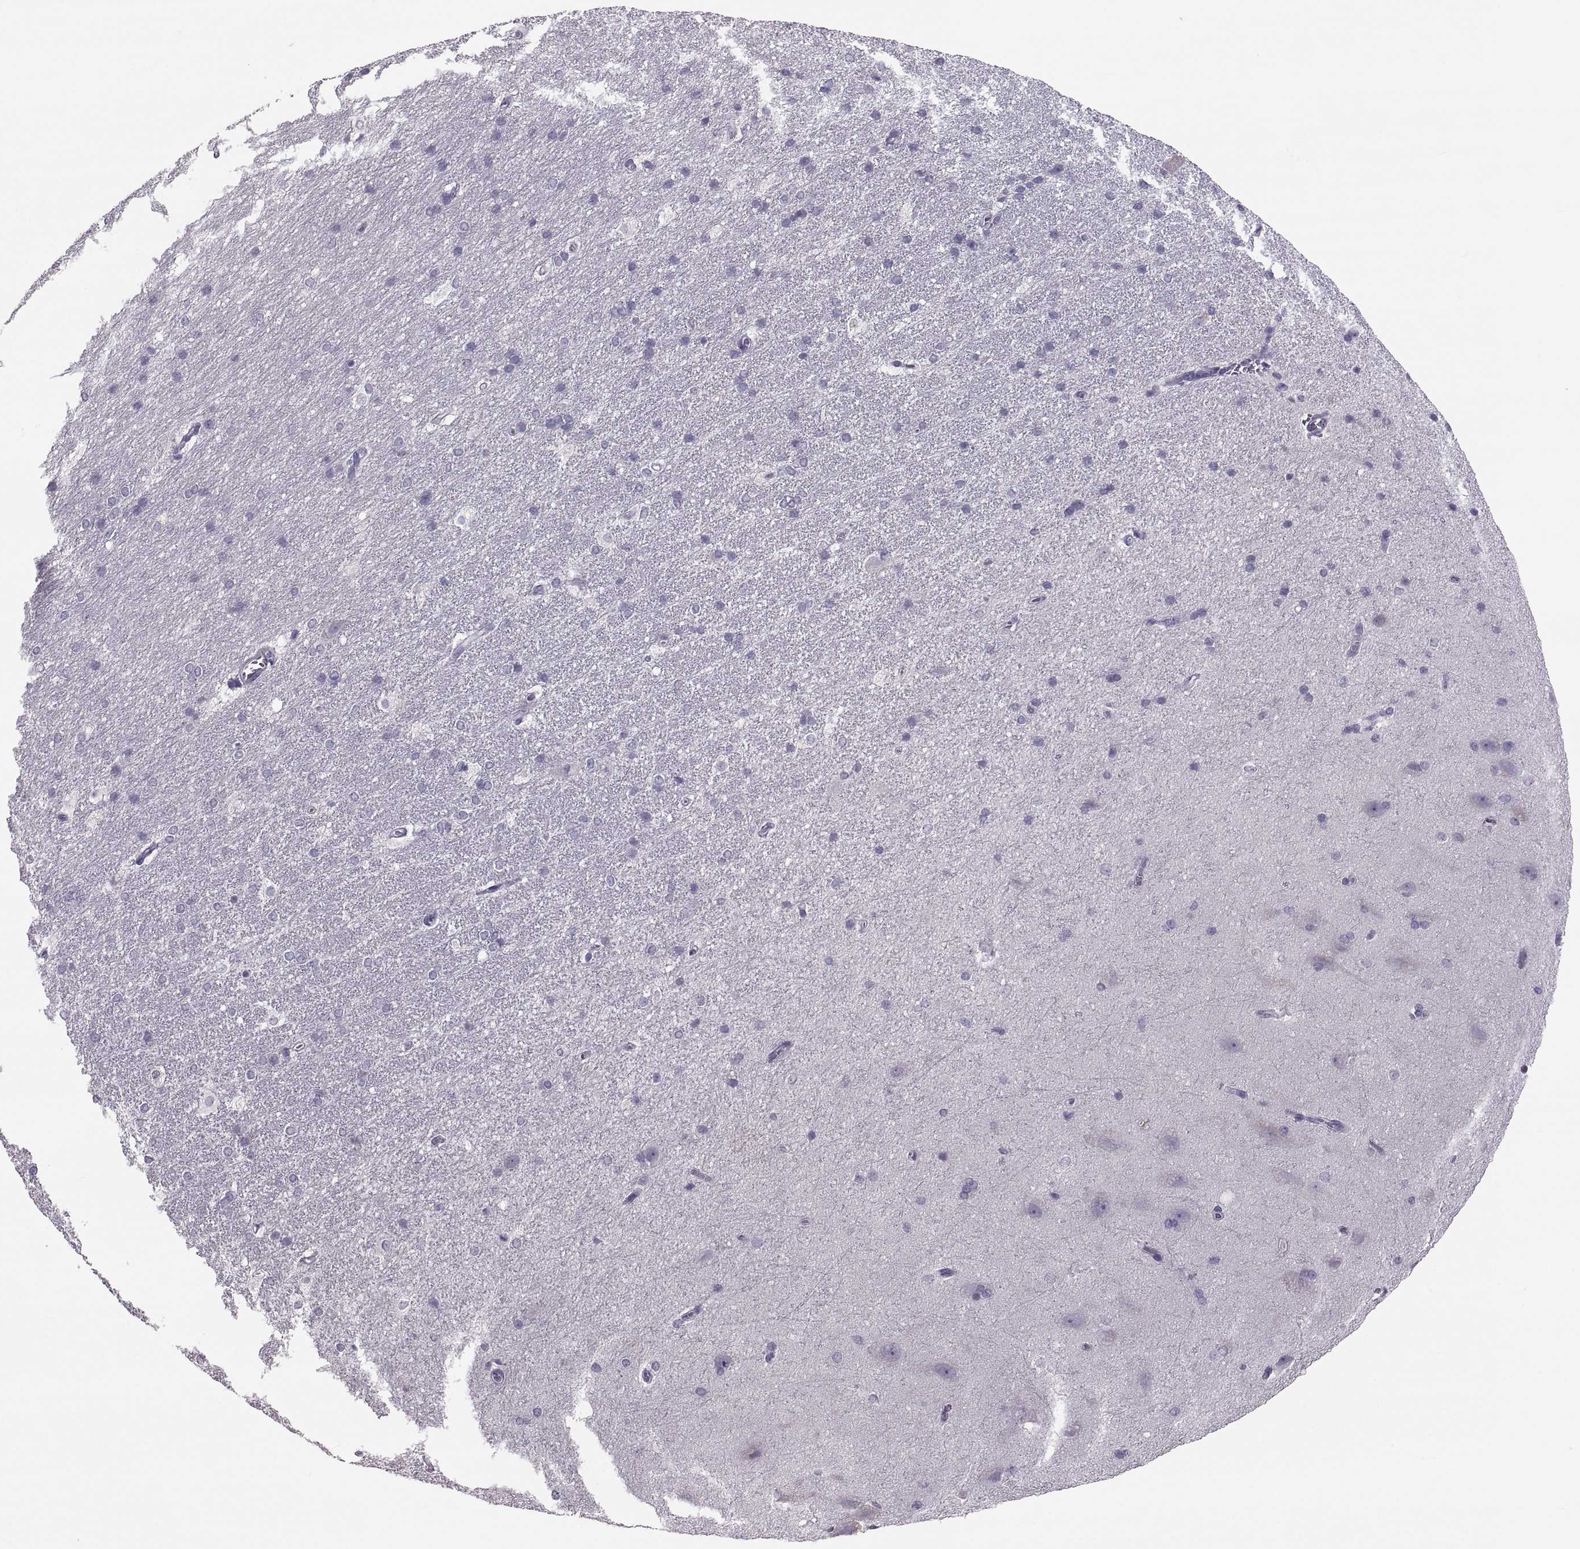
{"staining": {"intensity": "negative", "quantity": "none", "location": "none"}, "tissue": "hippocampus", "cell_type": "Glial cells", "image_type": "normal", "snomed": [{"axis": "morphology", "description": "Normal tissue, NOS"}, {"axis": "topography", "description": "Cerebral cortex"}, {"axis": "topography", "description": "Hippocampus"}], "caption": "This is a image of immunohistochemistry staining of normal hippocampus, which shows no positivity in glial cells.", "gene": "IGSF1", "patient": {"sex": "female", "age": 19}}